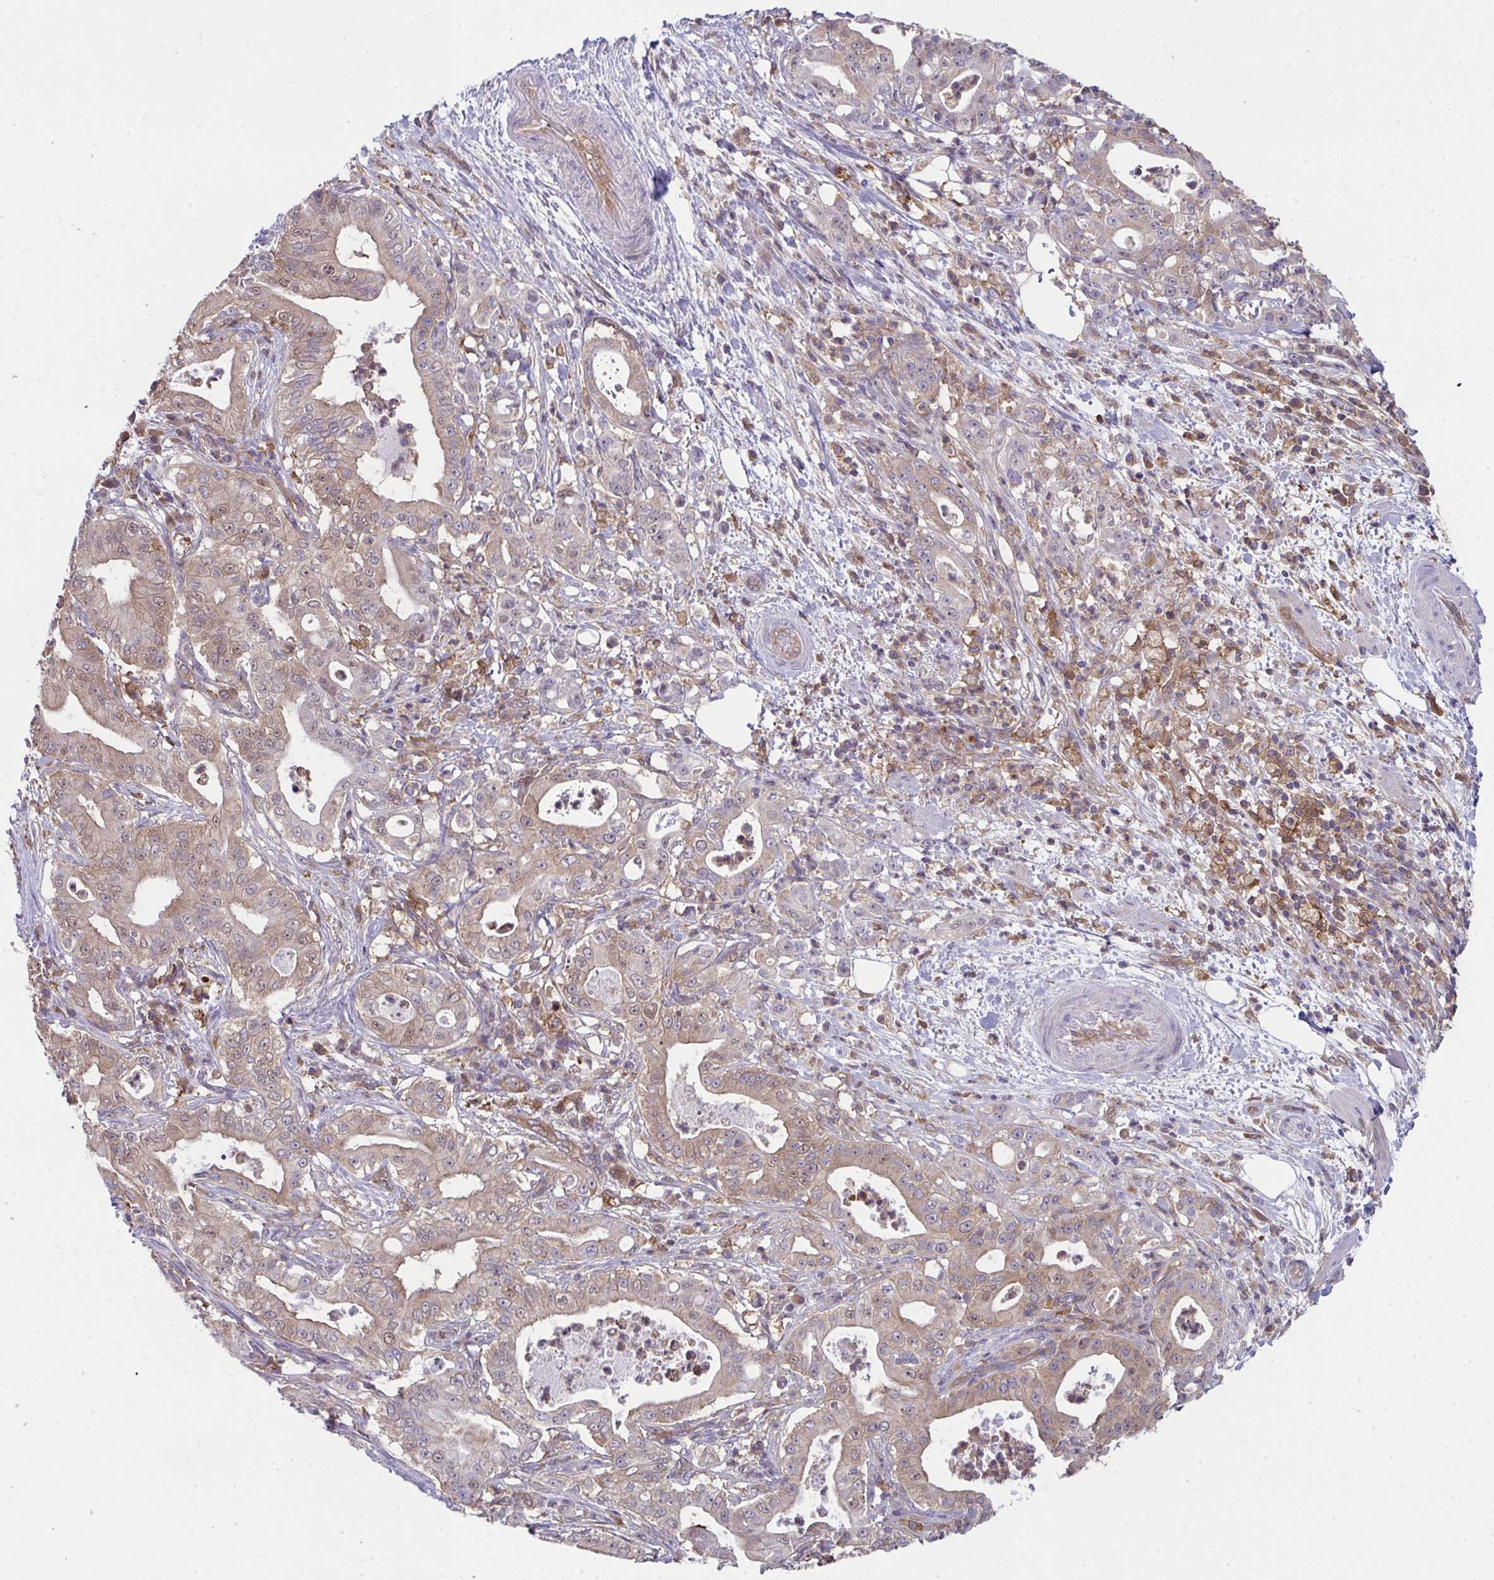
{"staining": {"intensity": "moderate", "quantity": "25%-75%", "location": "cytoplasmic/membranous,nuclear"}, "tissue": "pancreatic cancer", "cell_type": "Tumor cells", "image_type": "cancer", "snomed": [{"axis": "morphology", "description": "Adenocarcinoma, NOS"}, {"axis": "topography", "description": "Pancreas"}], "caption": "A high-resolution micrograph shows immunohistochemistry staining of pancreatic cancer (adenocarcinoma), which reveals moderate cytoplasmic/membranous and nuclear staining in about 25%-75% of tumor cells.", "gene": "ALDH16A1", "patient": {"sex": "male", "age": 71}}